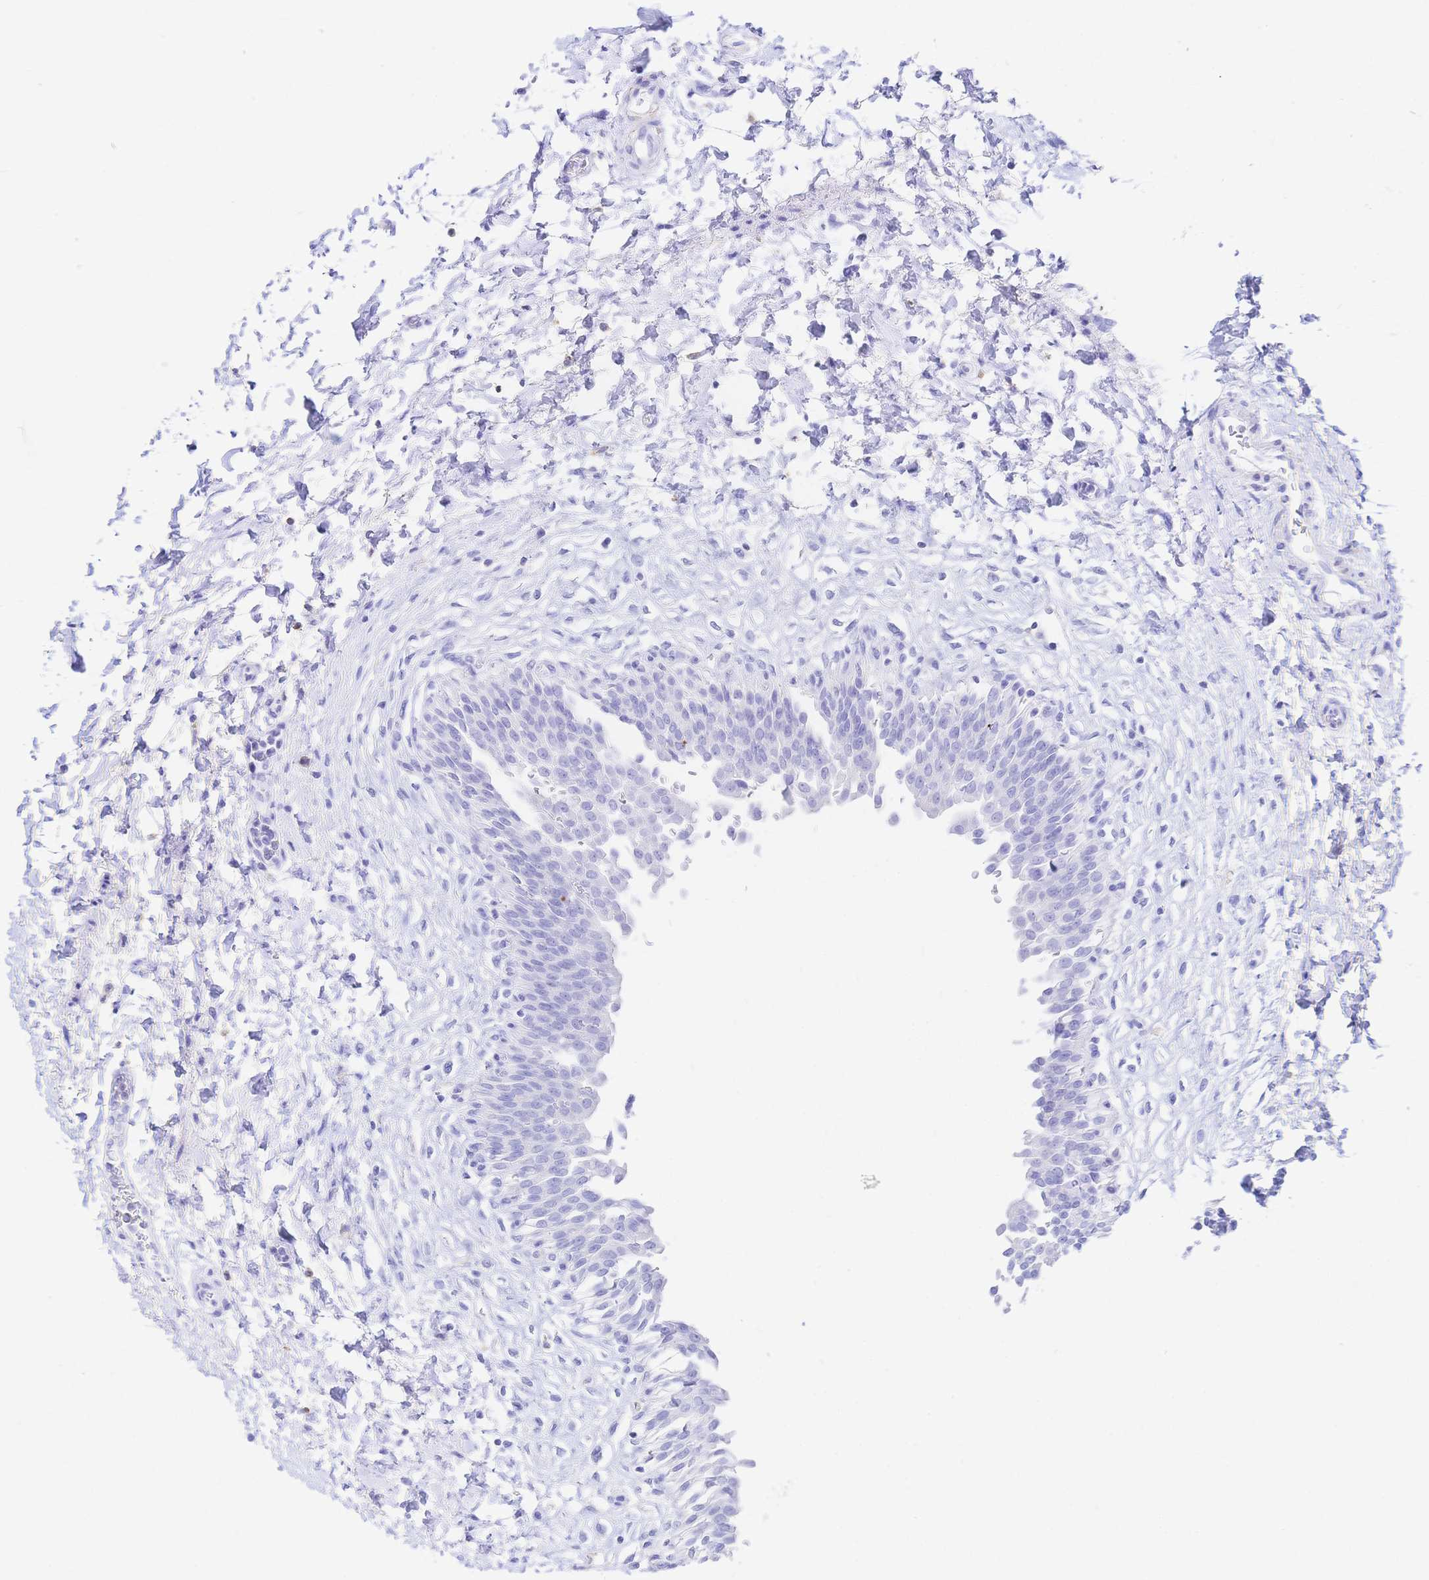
{"staining": {"intensity": "negative", "quantity": "none", "location": "none"}, "tissue": "urinary bladder", "cell_type": "Urothelial cells", "image_type": "normal", "snomed": [{"axis": "morphology", "description": "Normal tissue, NOS"}, {"axis": "topography", "description": "Urinary bladder"}], "caption": "The micrograph demonstrates no staining of urothelial cells in unremarkable urinary bladder. Nuclei are stained in blue.", "gene": "UMOD", "patient": {"sex": "male", "age": 37}}